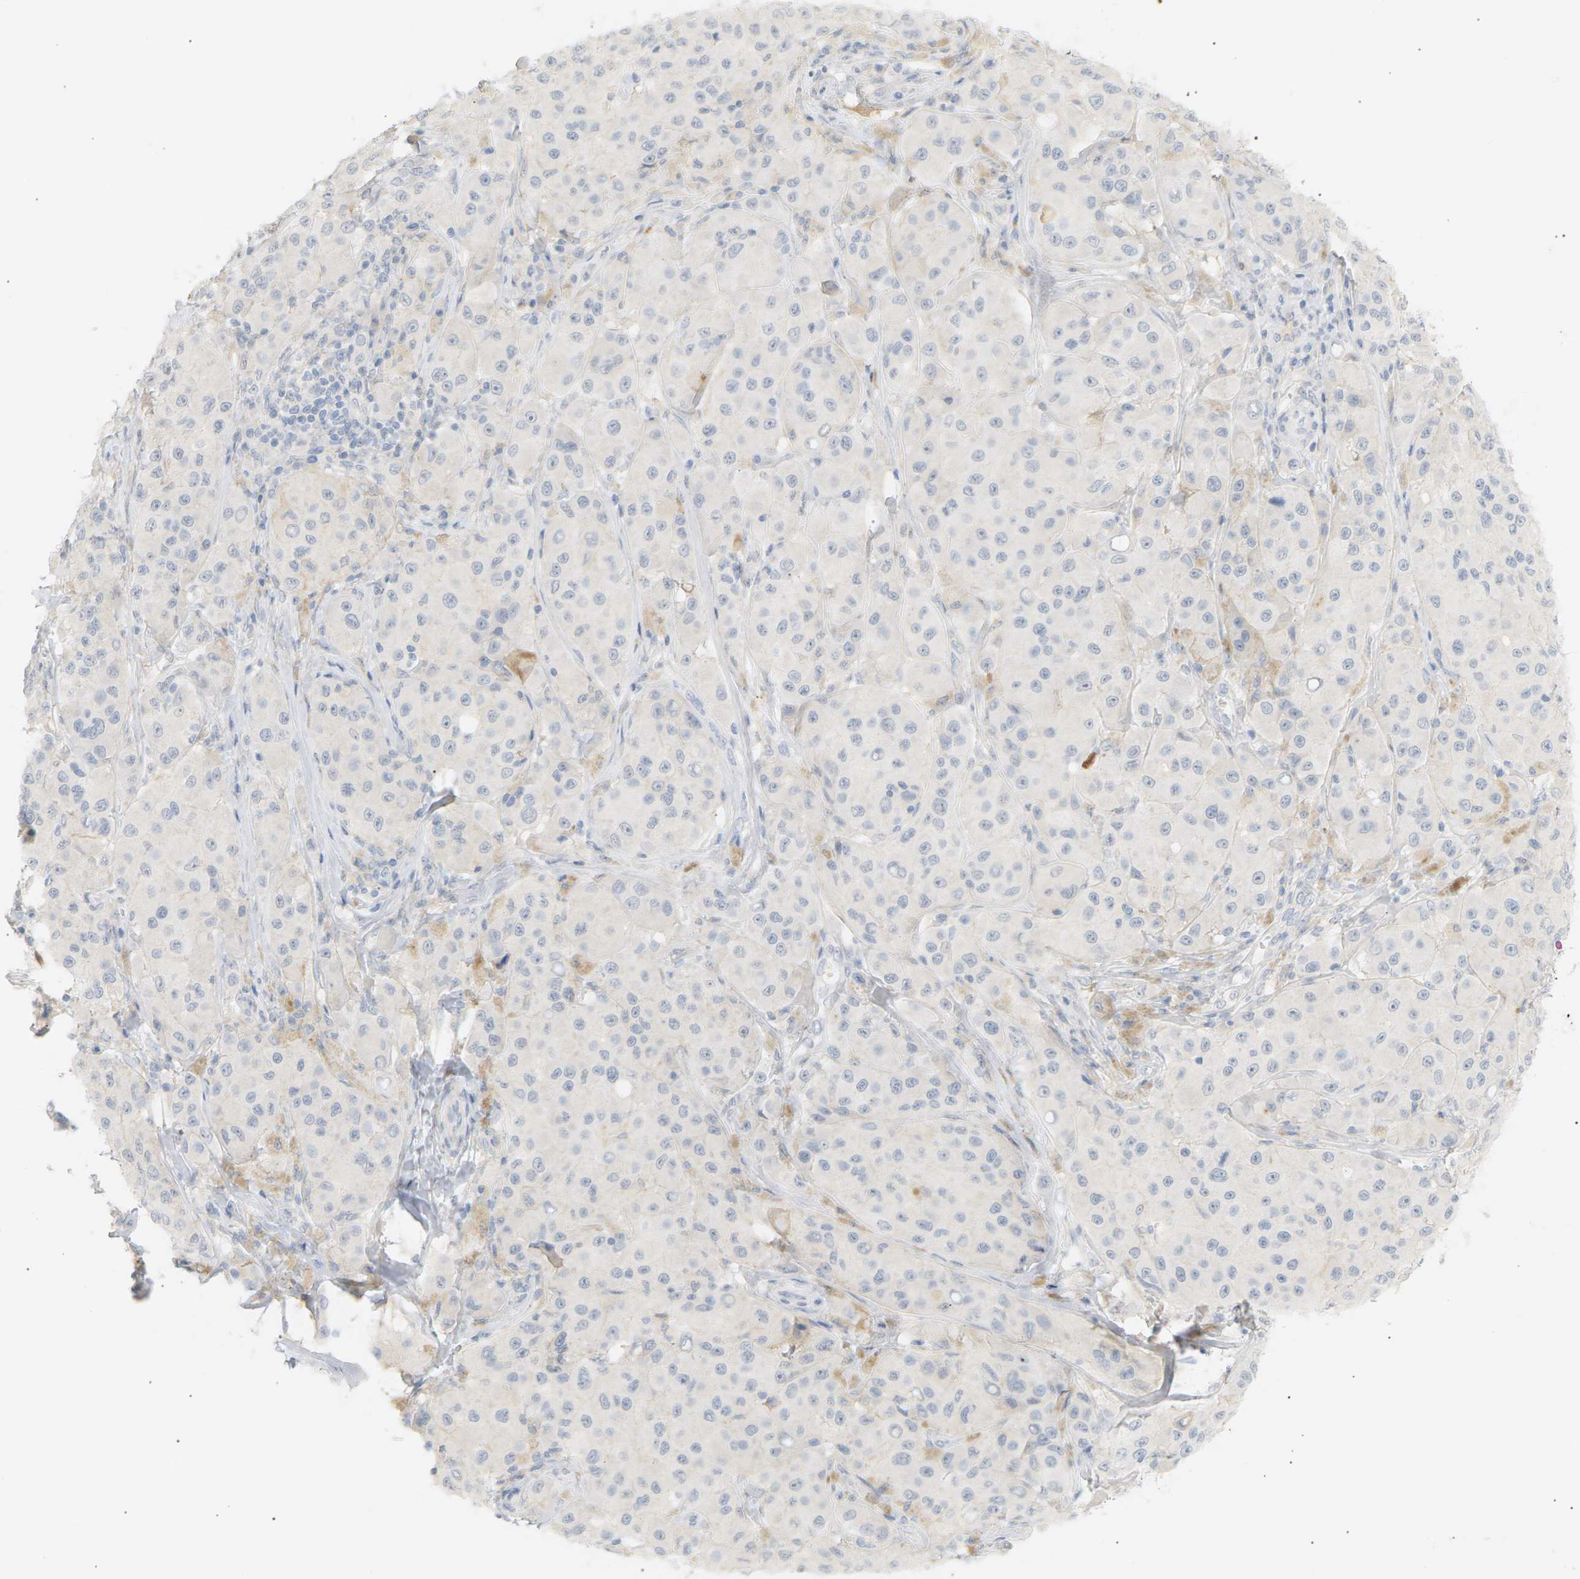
{"staining": {"intensity": "negative", "quantity": "none", "location": "none"}, "tissue": "melanoma", "cell_type": "Tumor cells", "image_type": "cancer", "snomed": [{"axis": "morphology", "description": "Malignant melanoma, NOS"}, {"axis": "topography", "description": "Skin"}], "caption": "Immunohistochemistry (IHC) photomicrograph of human malignant melanoma stained for a protein (brown), which shows no positivity in tumor cells. (Brightfield microscopy of DAB (3,3'-diaminobenzidine) immunohistochemistry at high magnification).", "gene": "CLU", "patient": {"sex": "male", "age": 84}}